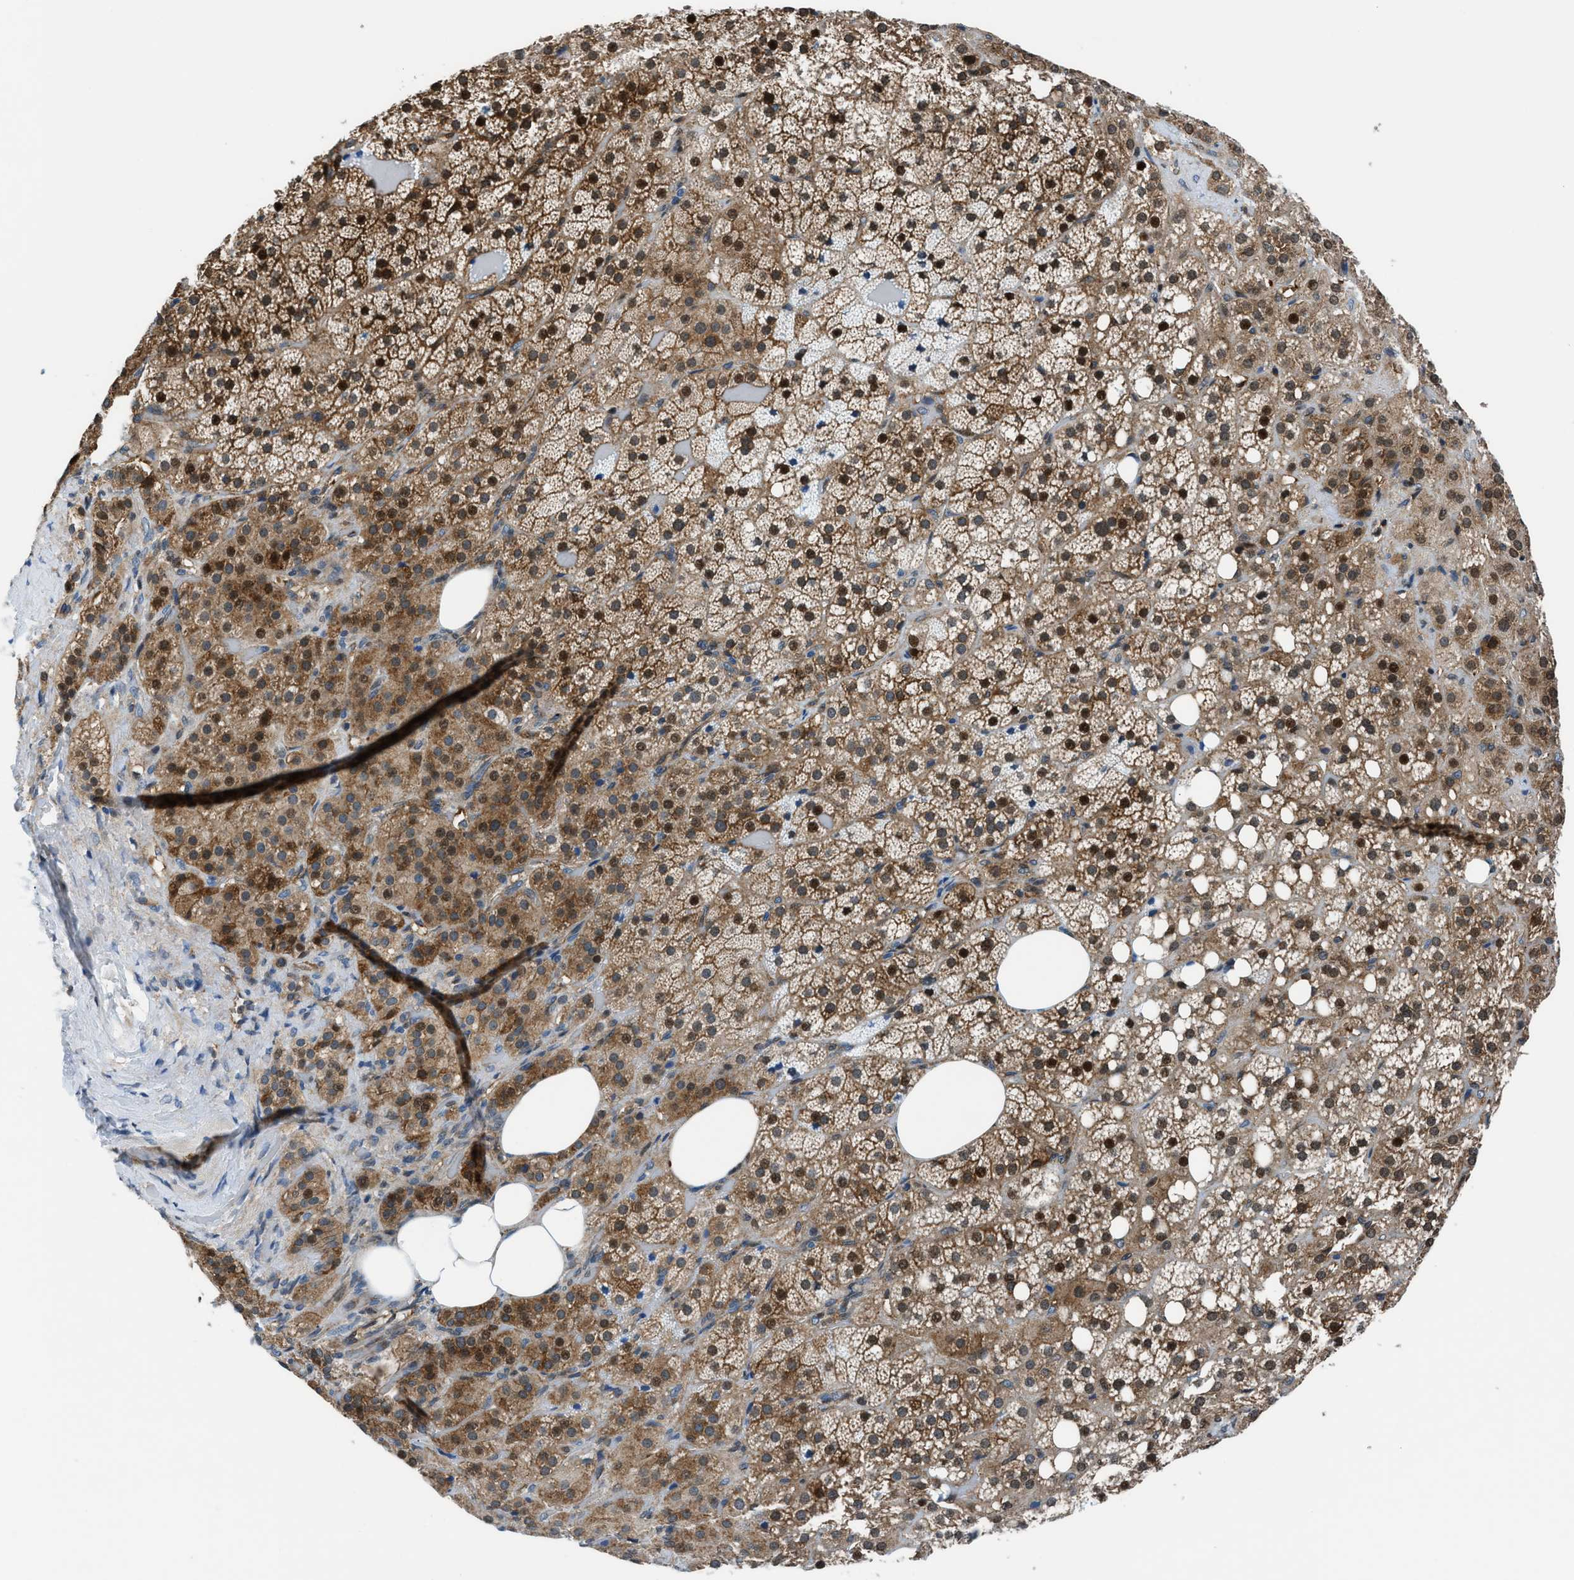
{"staining": {"intensity": "strong", "quantity": ">75%", "location": "cytoplasmic/membranous,nuclear"}, "tissue": "adrenal gland", "cell_type": "Glandular cells", "image_type": "normal", "snomed": [{"axis": "morphology", "description": "Normal tissue, NOS"}, {"axis": "topography", "description": "Adrenal gland"}], "caption": "Adrenal gland was stained to show a protein in brown. There is high levels of strong cytoplasmic/membranous,nuclear positivity in approximately >75% of glandular cells. (DAB (3,3'-diaminobenzidine) IHC, brown staining for protein, blue staining for nuclei).", "gene": "YWHAE", "patient": {"sex": "female", "age": 59}}